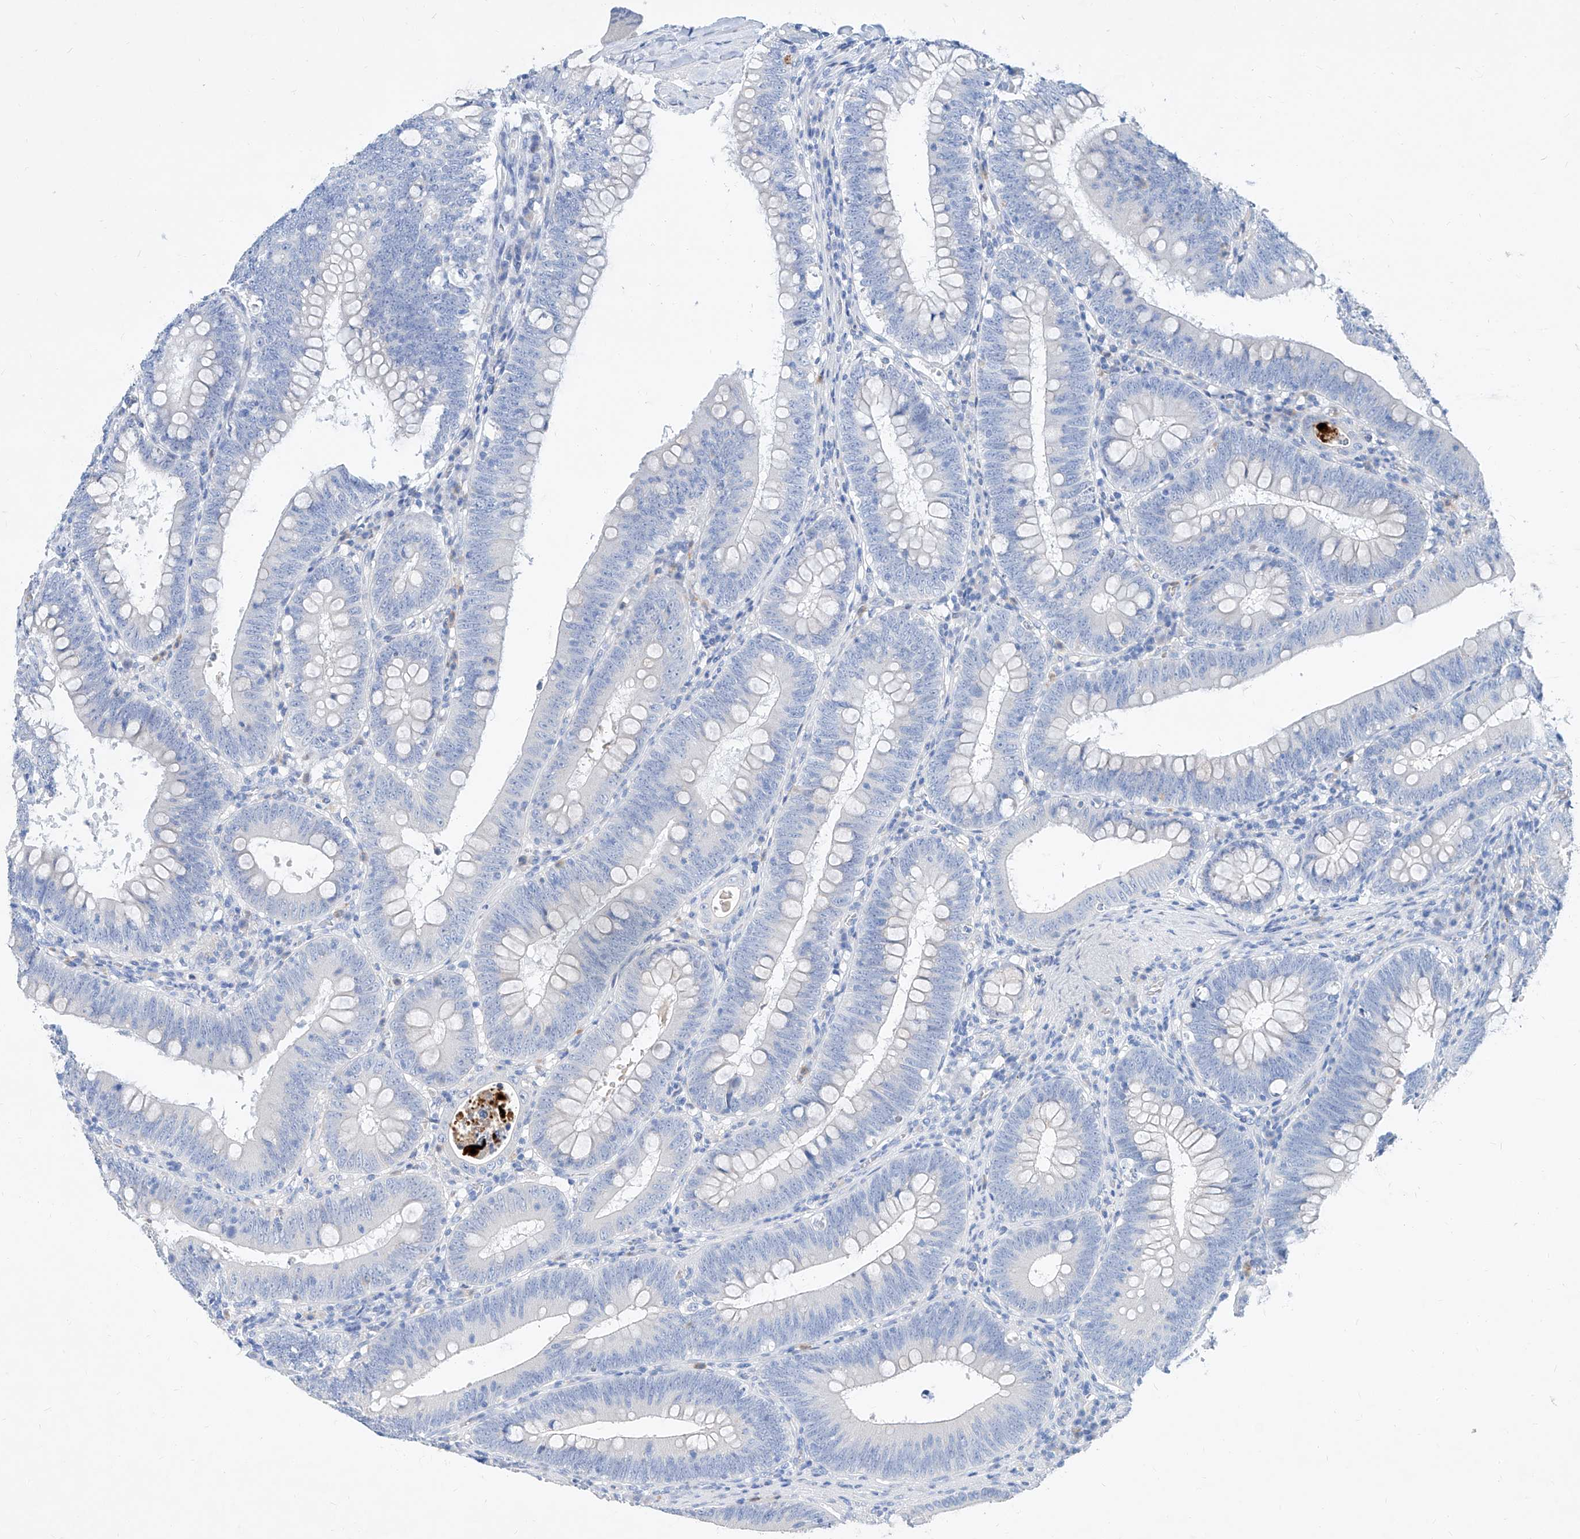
{"staining": {"intensity": "negative", "quantity": "none", "location": "none"}, "tissue": "colorectal cancer", "cell_type": "Tumor cells", "image_type": "cancer", "snomed": [{"axis": "morphology", "description": "Normal tissue, NOS"}, {"axis": "topography", "description": "Colon"}], "caption": "IHC of colorectal cancer reveals no expression in tumor cells.", "gene": "SLC25A29", "patient": {"sex": "female", "age": 82}}